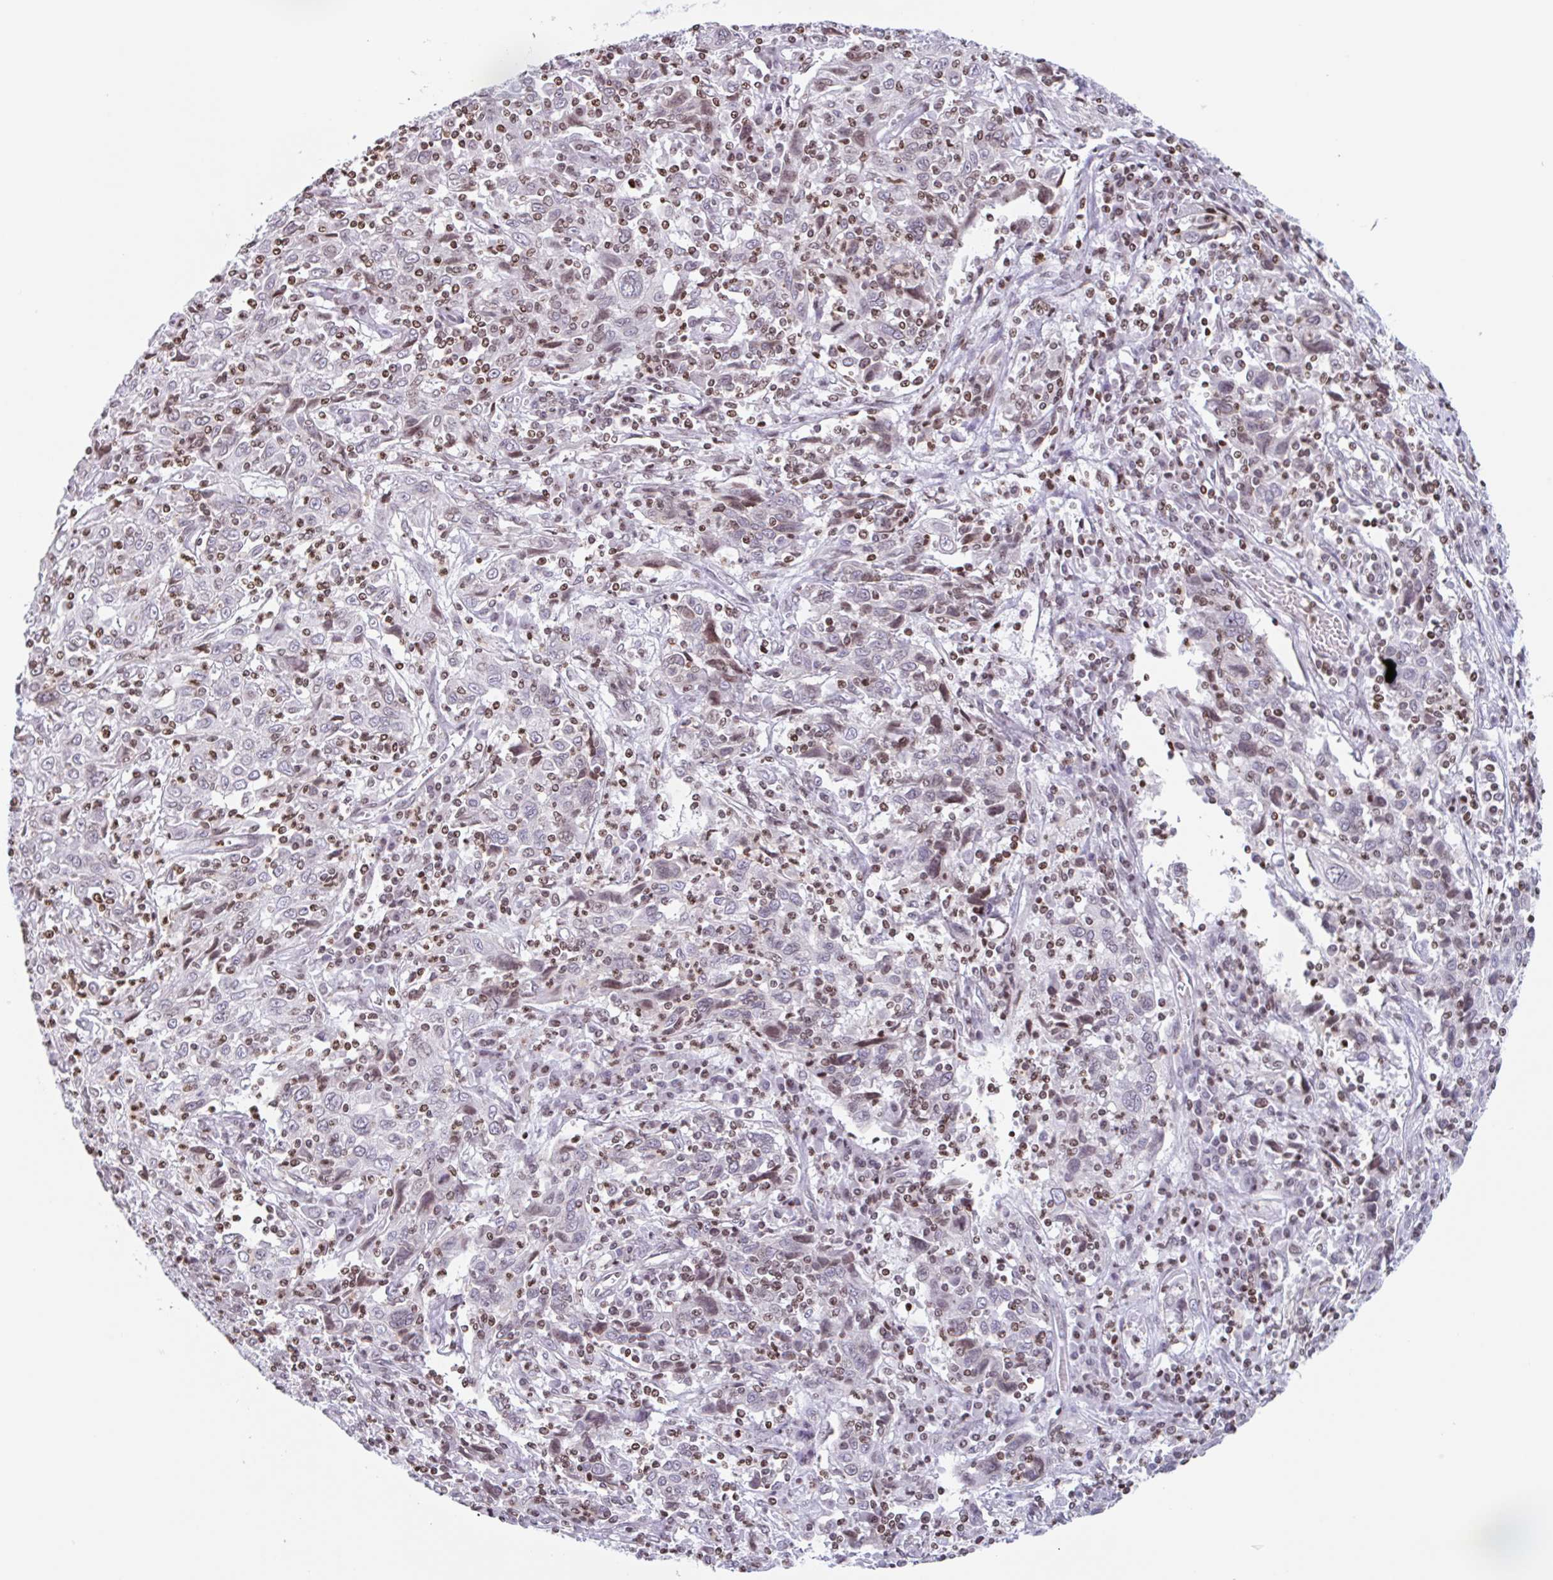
{"staining": {"intensity": "weak", "quantity": "<25%", "location": "nuclear"}, "tissue": "cervical cancer", "cell_type": "Tumor cells", "image_type": "cancer", "snomed": [{"axis": "morphology", "description": "Squamous cell carcinoma, NOS"}, {"axis": "topography", "description": "Cervix"}], "caption": "A histopathology image of human squamous cell carcinoma (cervical) is negative for staining in tumor cells. Nuclei are stained in blue.", "gene": "NOL6", "patient": {"sex": "female", "age": 46}}